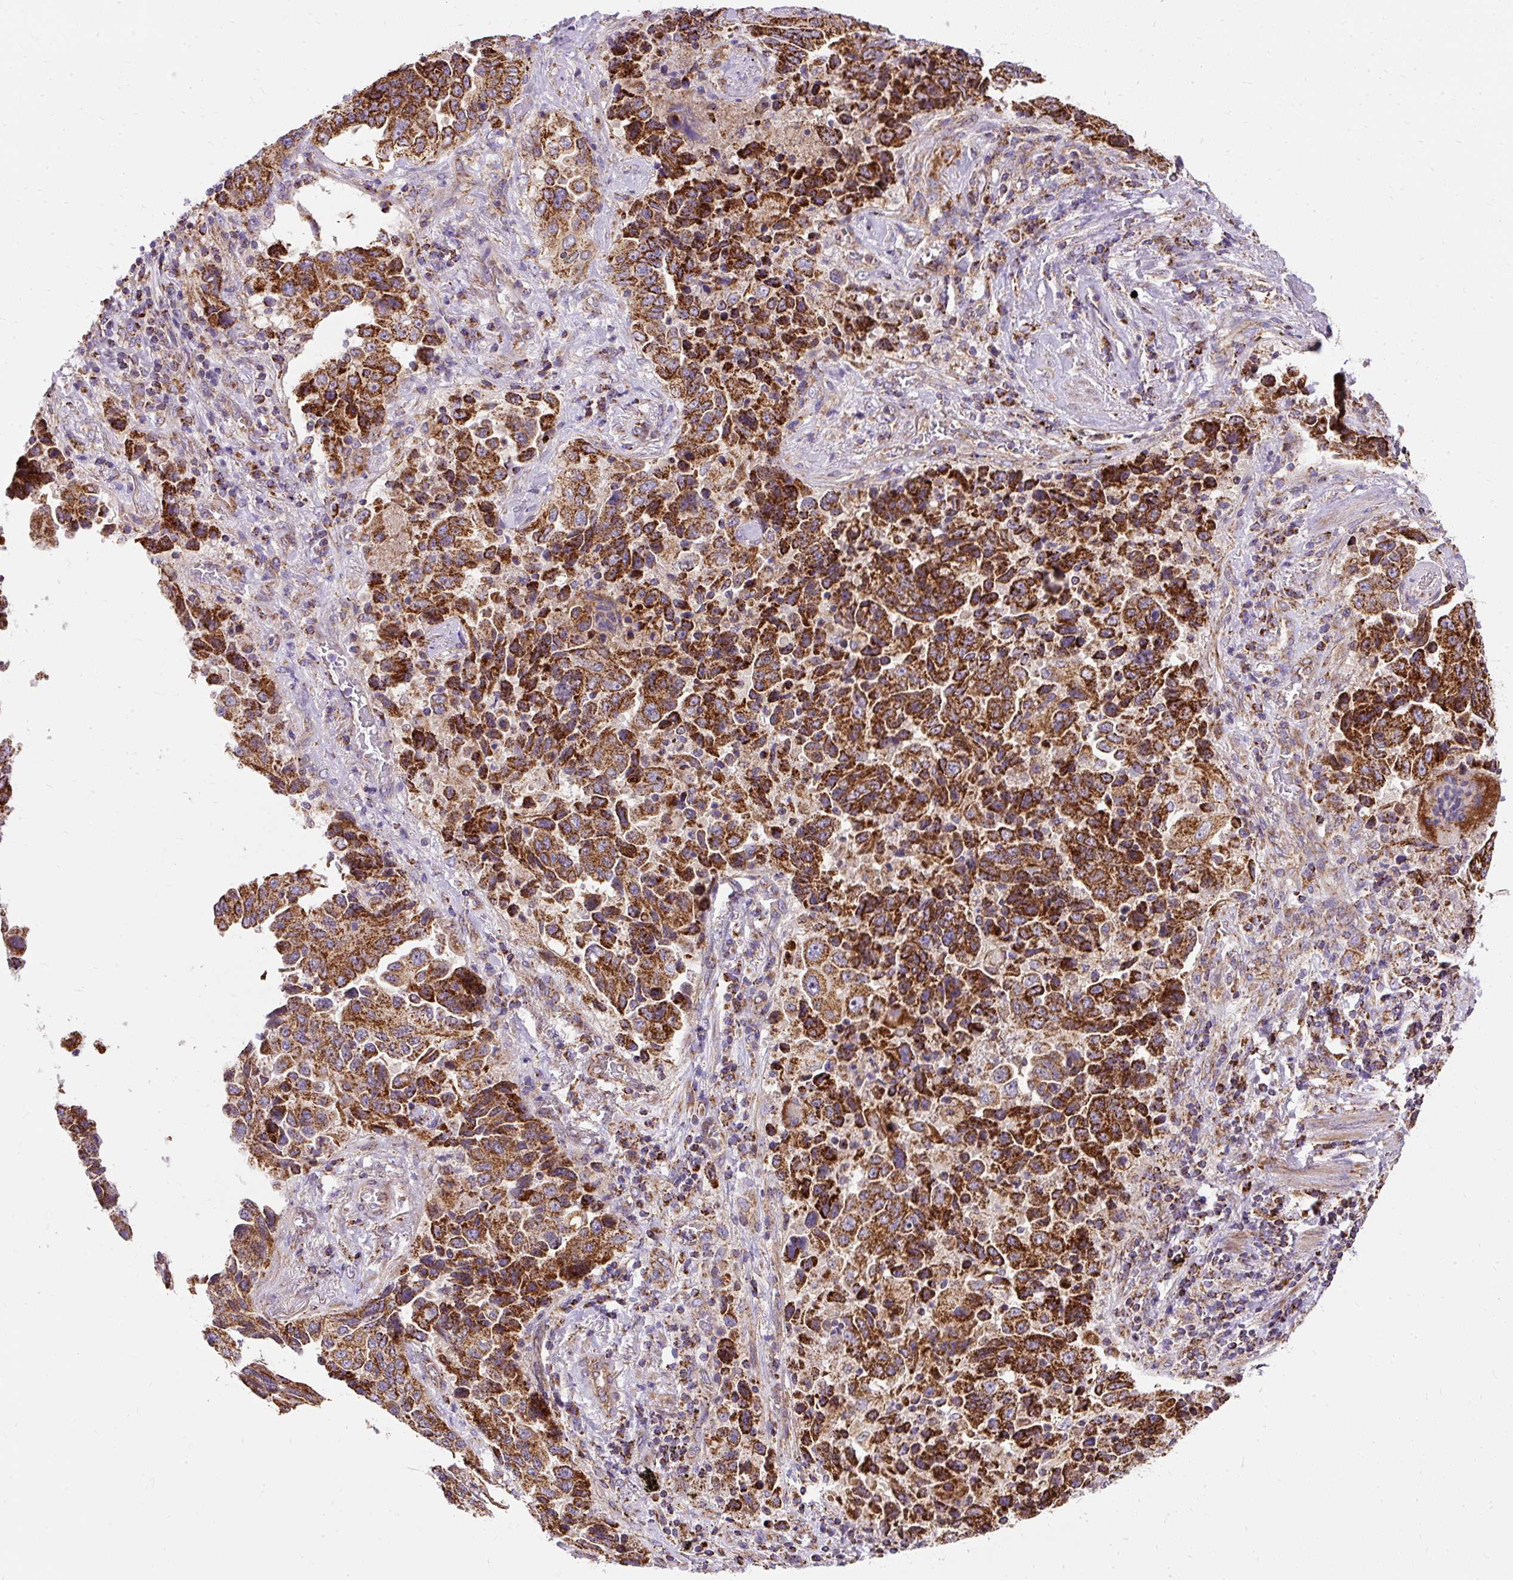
{"staining": {"intensity": "strong", "quantity": ">75%", "location": "cytoplasmic/membranous"}, "tissue": "lung cancer", "cell_type": "Tumor cells", "image_type": "cancer", "snomed": [{"axis": "morphology", "description": "Adenocarcinoma, NOS"}, {"axis": "topography", "description": "Lung"}], "caption": "Protein expression by IHC reveals strong cytoplasmic/membranous expression in approximately >75% of tumor cells in lung cancer (adenocarcinoma). (Brightfield microscopy of DAB IHC at high magnification).", "gene": "CEP290", "patient": {"sex": "female", "age": 51}}